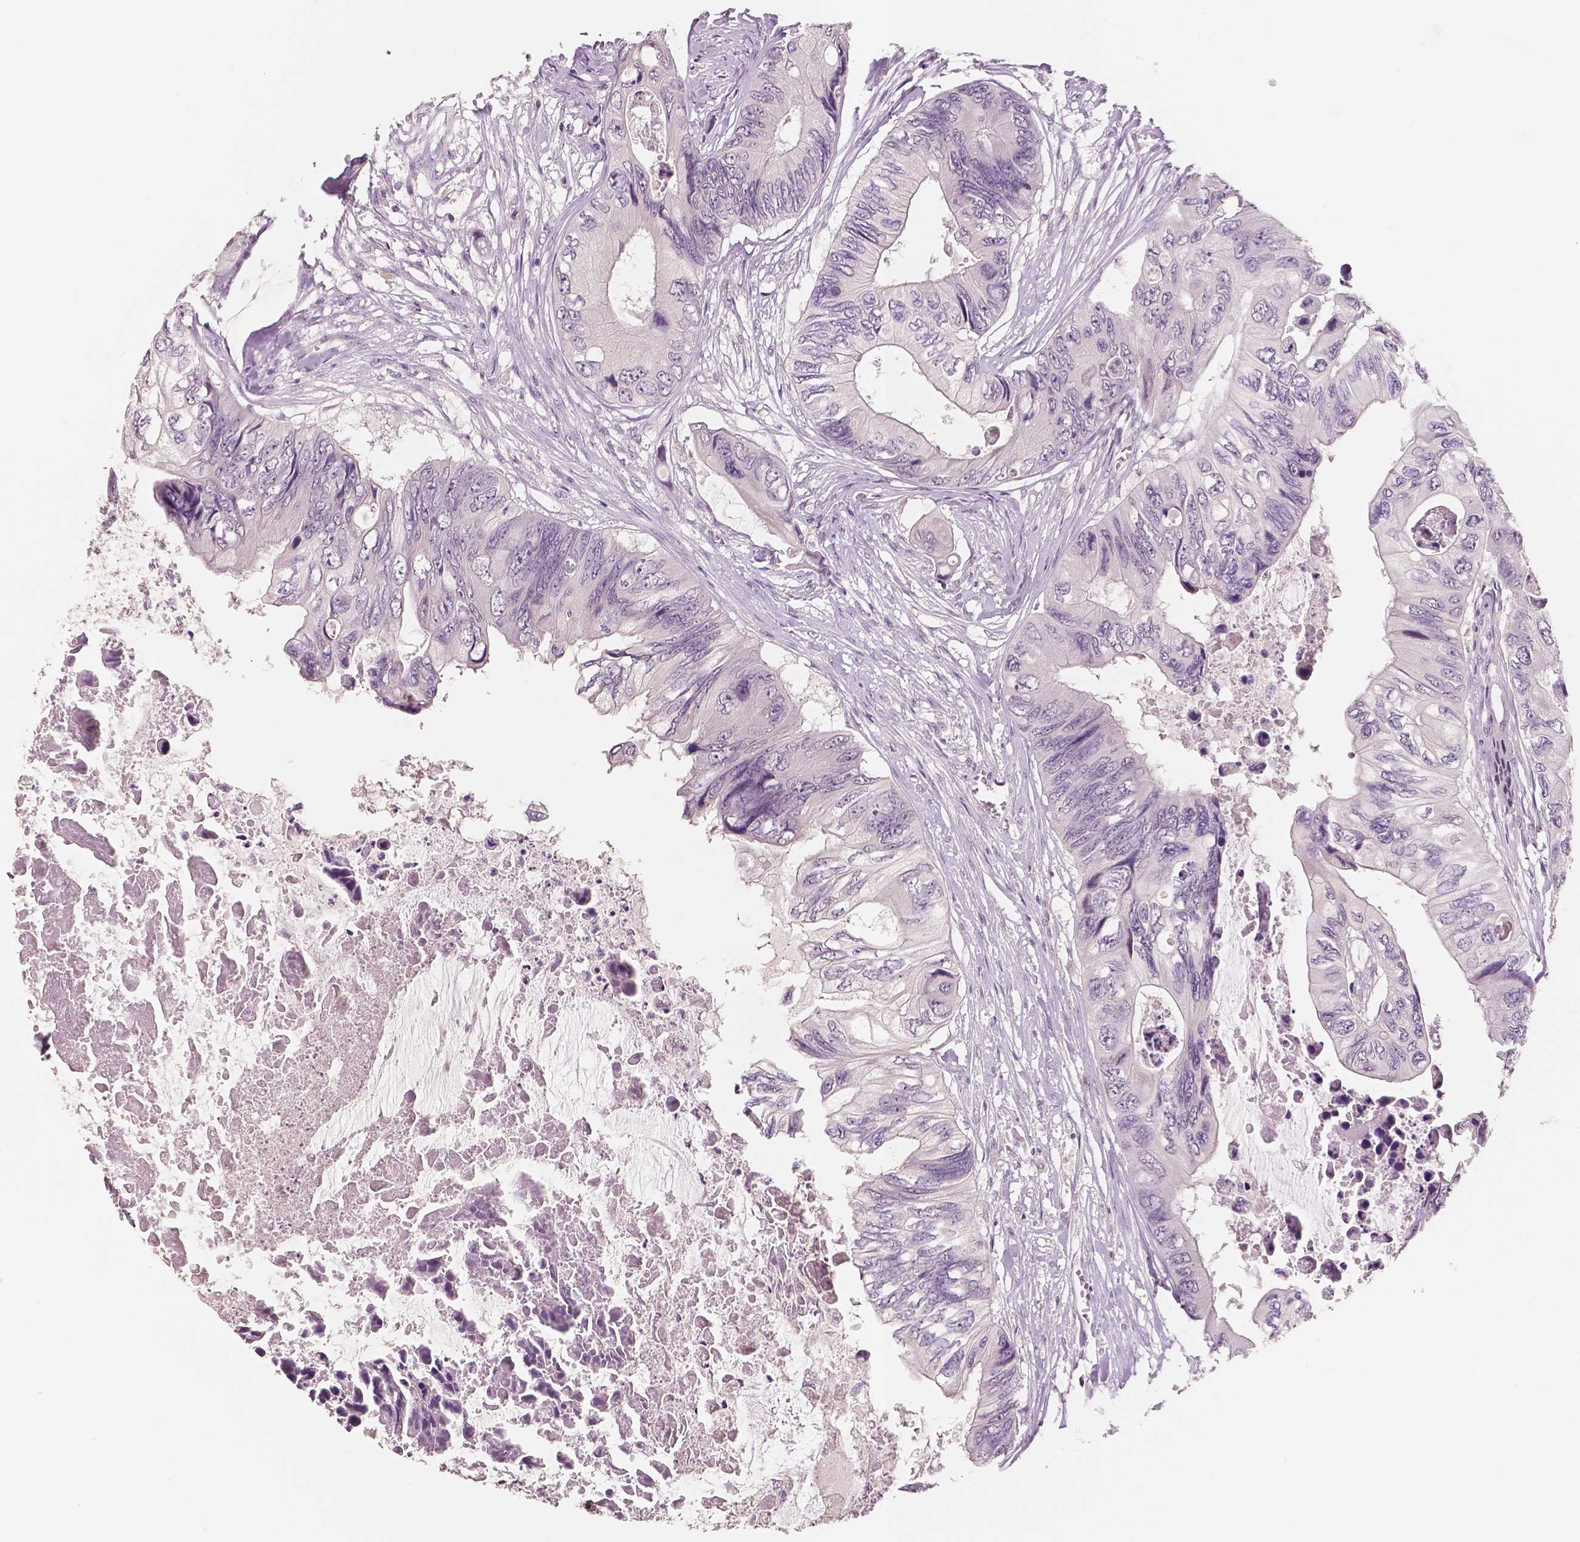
{"staining": {"intensity": "negative", "quantity": "none", "location": "none"}, "tissue": "colorectal cancer", "cell_type": "Tumor cells", "image_type": "cancer", "snomed": [{"axis": "morphology", "description": "Adenocarcinoma, NOS"}, {"axis": "topography", "description": "Rectum"}], "caption": "Immunohistochemistry (IHC) image of colorectal cancer stained for a protein (brown), which exhibits no expression in tumor cells.", "gene": "KIT", "patient": {"sex": "male", "age": 63}}